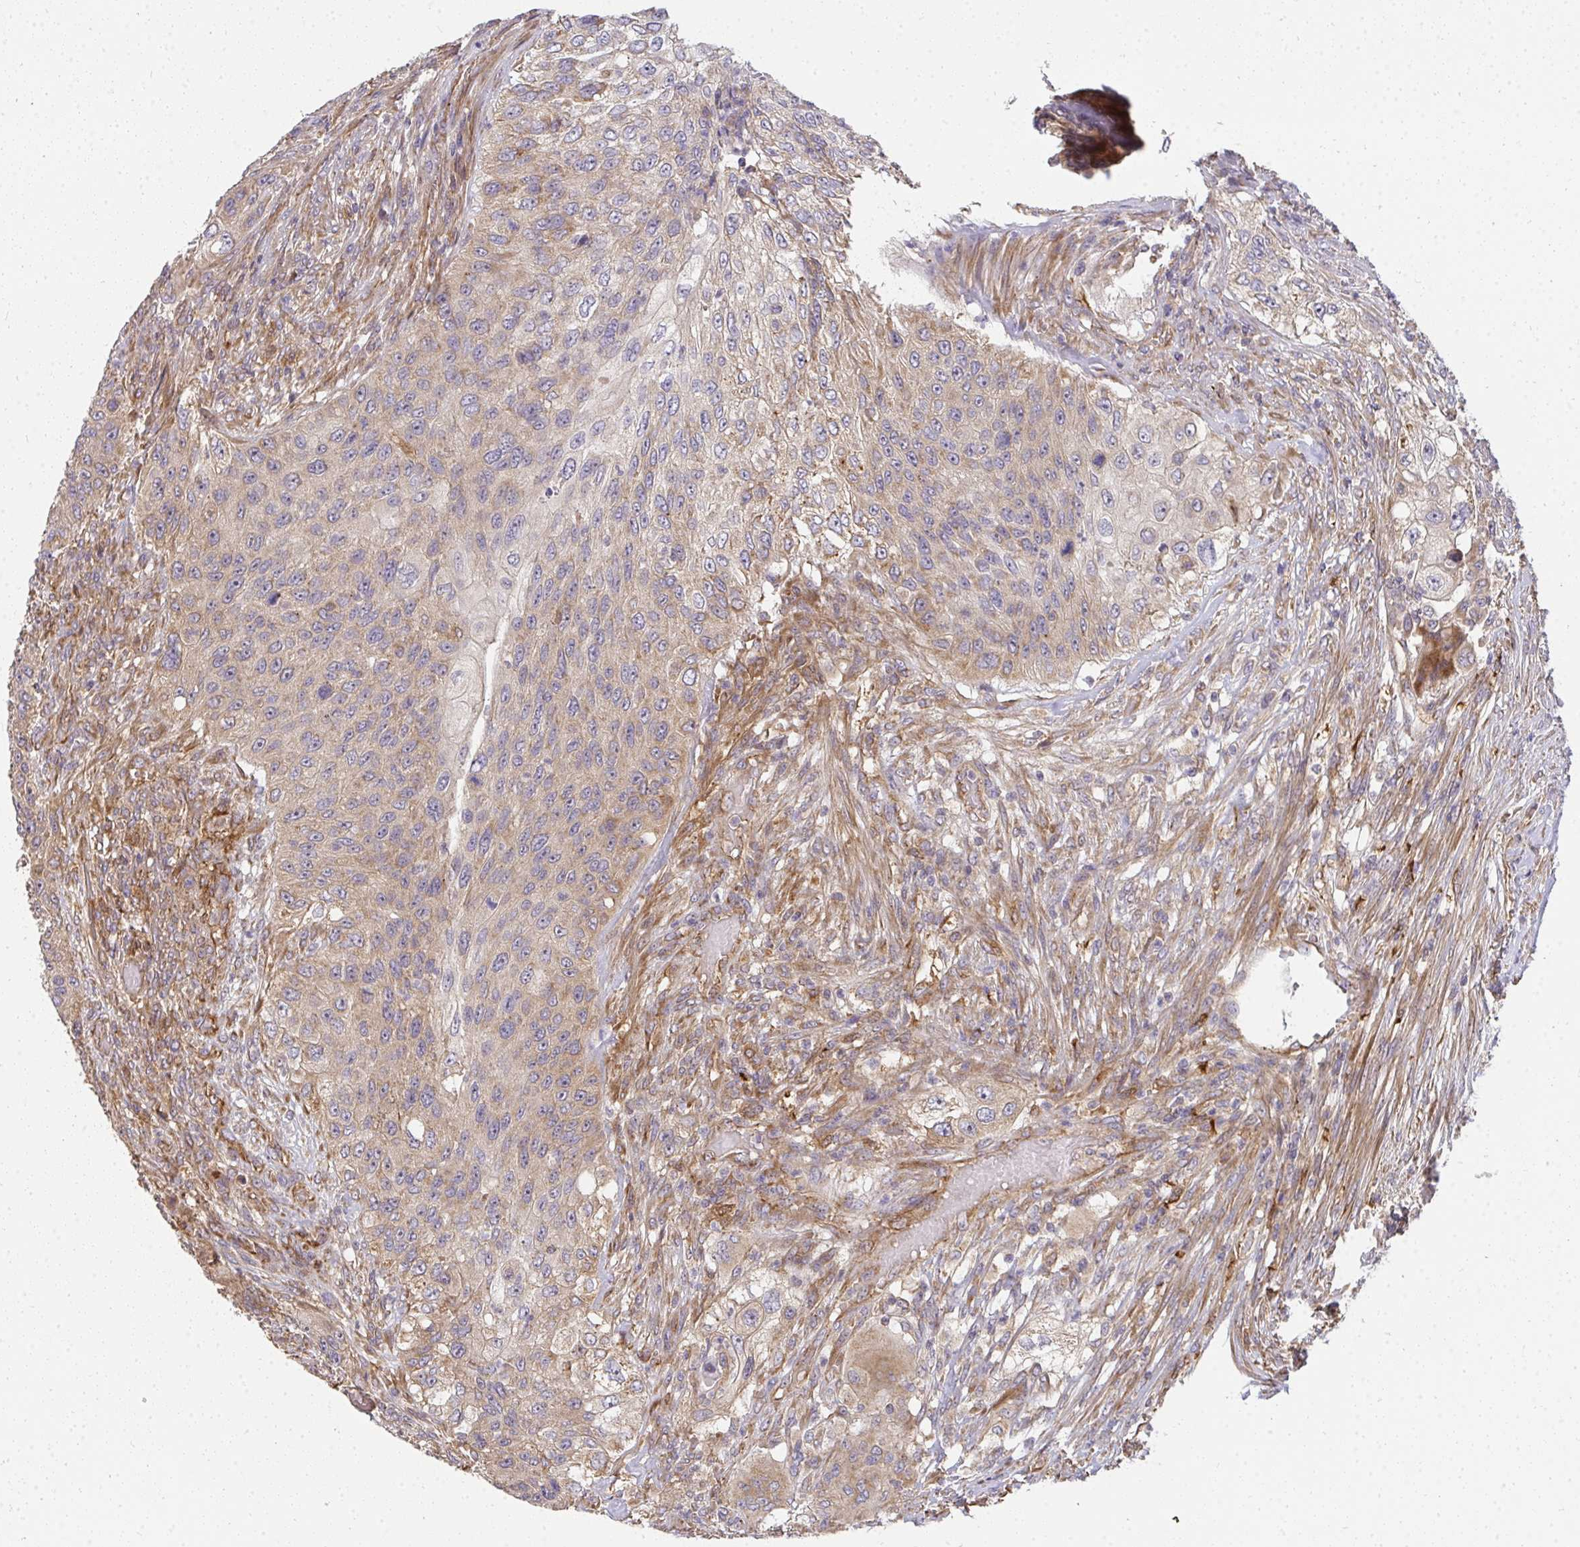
{"staining": {"intensity": "weak", "quantity": "25%-75%", "location": "cytoplasmic/membranous"}, "tissue": "urothelial cancer", "cell_type": "Tumor cells", "image_type": "cancer", "snomed": [{"axis": "morphology", "description": "Urothelial carcinoma, High grade"}, {"axis": "topography", "description": "Urinary bladder"}], "caption": "An image of urothelial carcinoma (high-grade) stained for a protein reveals weak cytoplasmic/membranous brown staining in tumor cells. Using DAB (brown) and hematoxylin (blue) stains, captured at high magnification using brightfield microscopy.", "gene": "B4GALT6", "patient": {"sex": "female", "age": 60}}